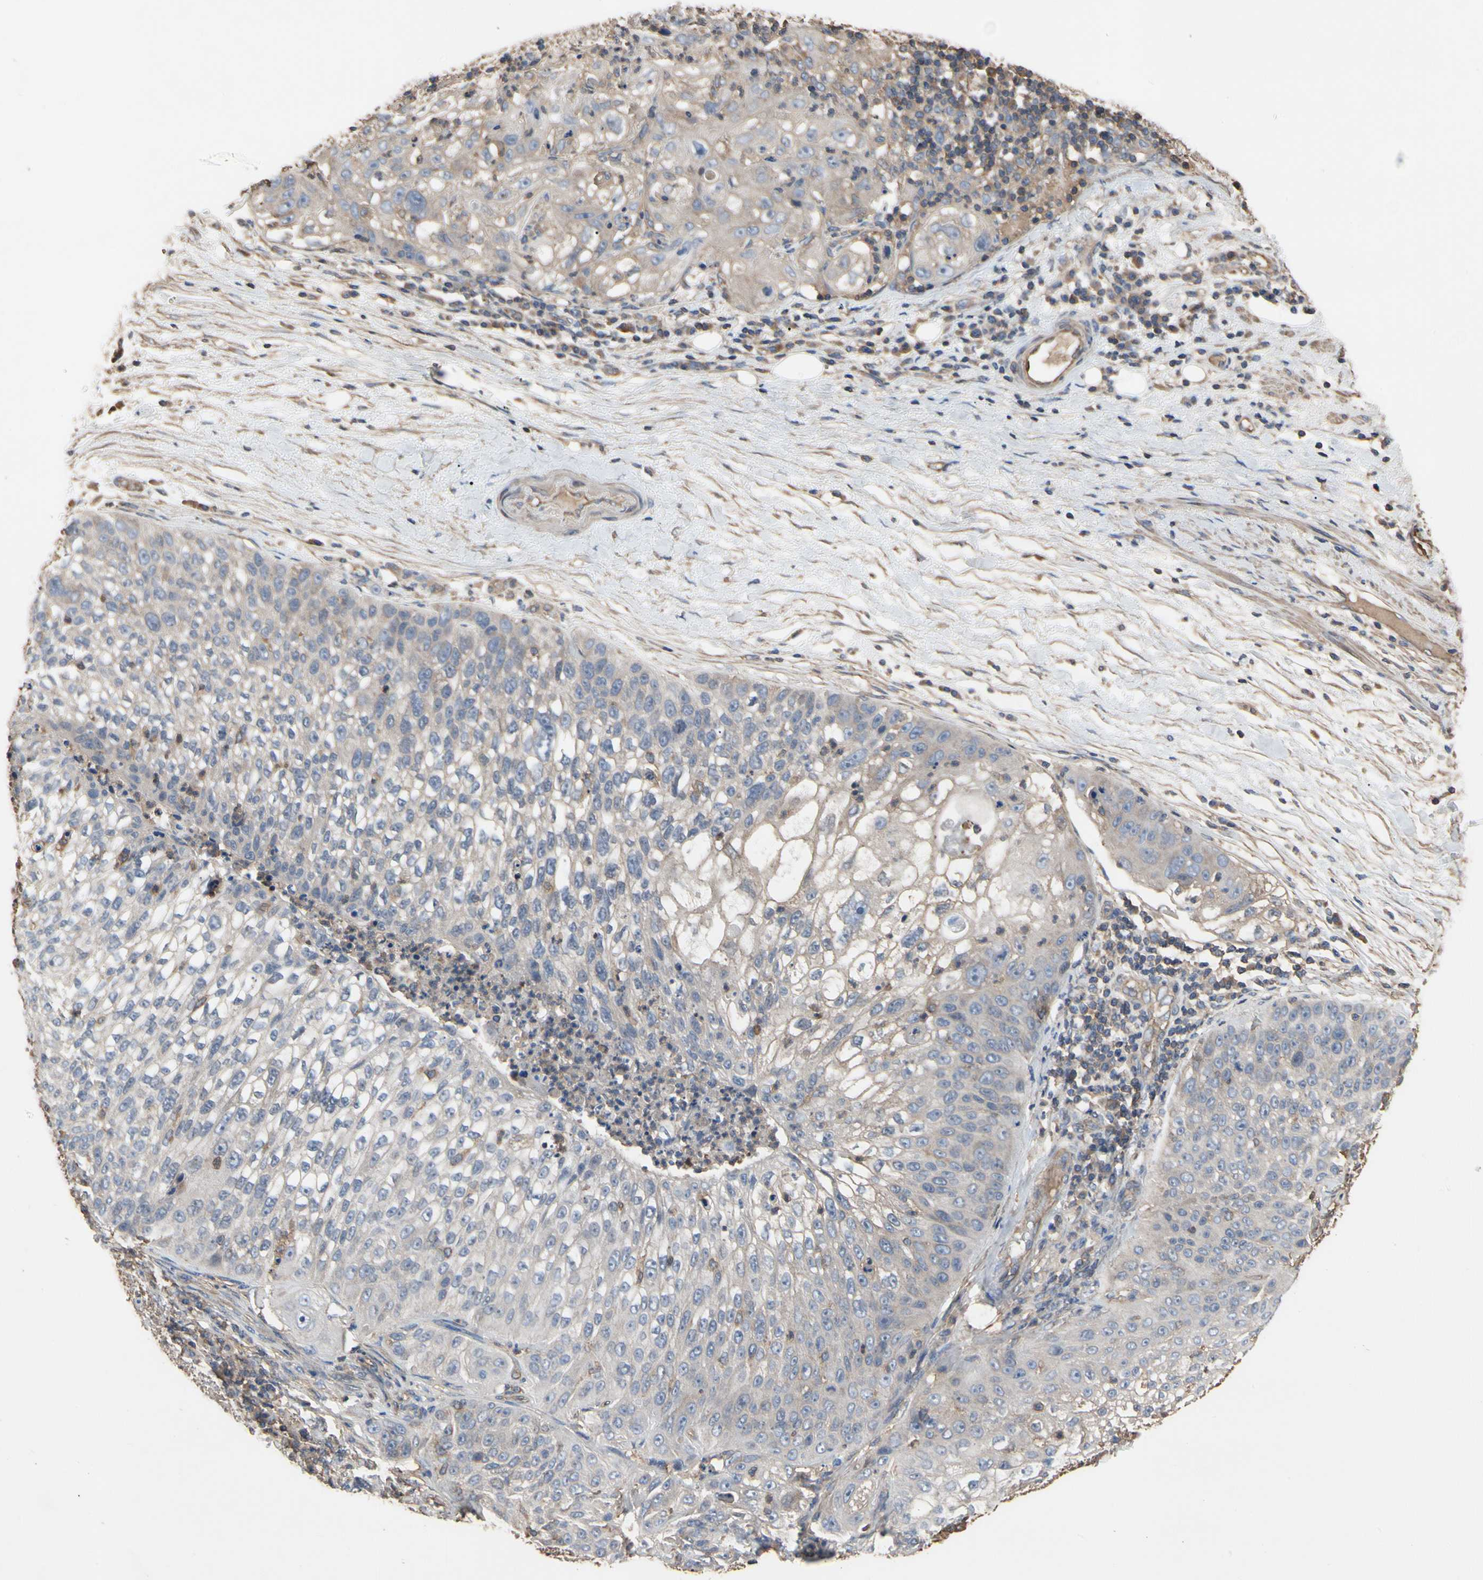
{"staining": {"intensity": "weak", "quantity": "25%-75%", "location": "cytoplasmic/membranous"}, "tissue": "lung cancer", "cell_type": "Tumor cells", "image_type": "cancer", "snomed": [{"axis": "morphology", "description": "Inflammation, NOS"}, {"axis": "morphology", "description": "Squamous cell carcinoma, NOS"}, {"axis": "topography", "description": "Lymph node"}, {"axis": "topography", "description": "Soft tissue"}, {"axis": "topography", "description": "Lung"}], "caption": "Immunohistochemical staining of lung squamous cell carcinoma exhibits low levels of weak cytoplasmic/membranous expression in about 25%-75% of tumor cells. (Stains: DAB (3,3'-diaminobenzidine) in brown, nuclei in blue, Microscopy: brightfield microscopy at high magnification).", "gene": "PDZK1", "patient": {"sex": "male", "age": 66}}